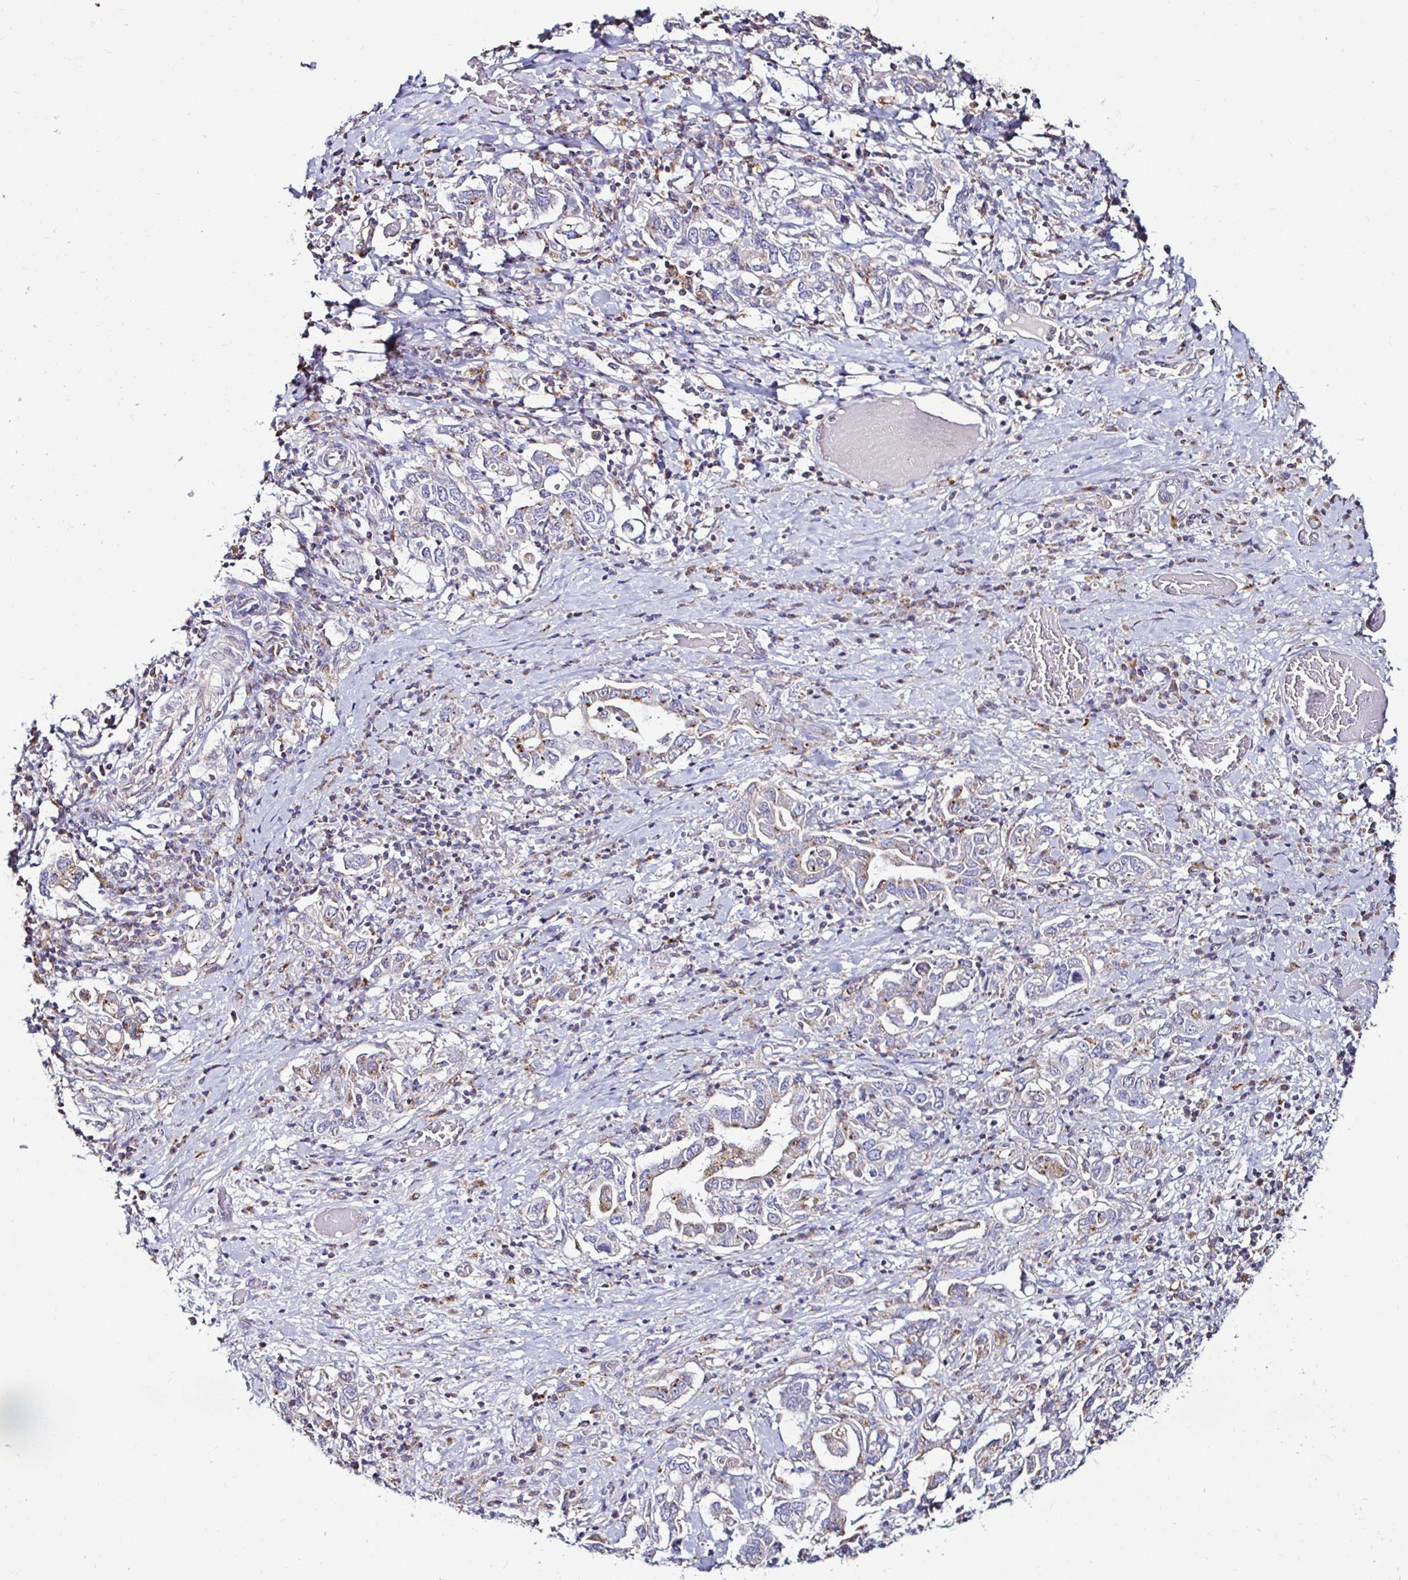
{"staining": {"intensity": "moderate", "quantity": "<25%", "location": "cytoplasmic/membranous"}, "tissue": "stomach cancer", "cell_type": "Tumor cells", "image_type": "cancer", "snomed": [{"axis": "morphology", "description": "Adenocarcinoma, NOS"}, {"axis": "topography", "description": "Stomach, upper"}, {"axis": "topography", "description": "Stomach"}], "caption": "An image showing moderate cytoplasmic/membranous expression in approximately <25% of tumor cells in stomach adenocarcinoma, as visualized by brown immunohistochemical staining.", "gene": "GALNS", "patient": {"sex": "male", "age": 62}}